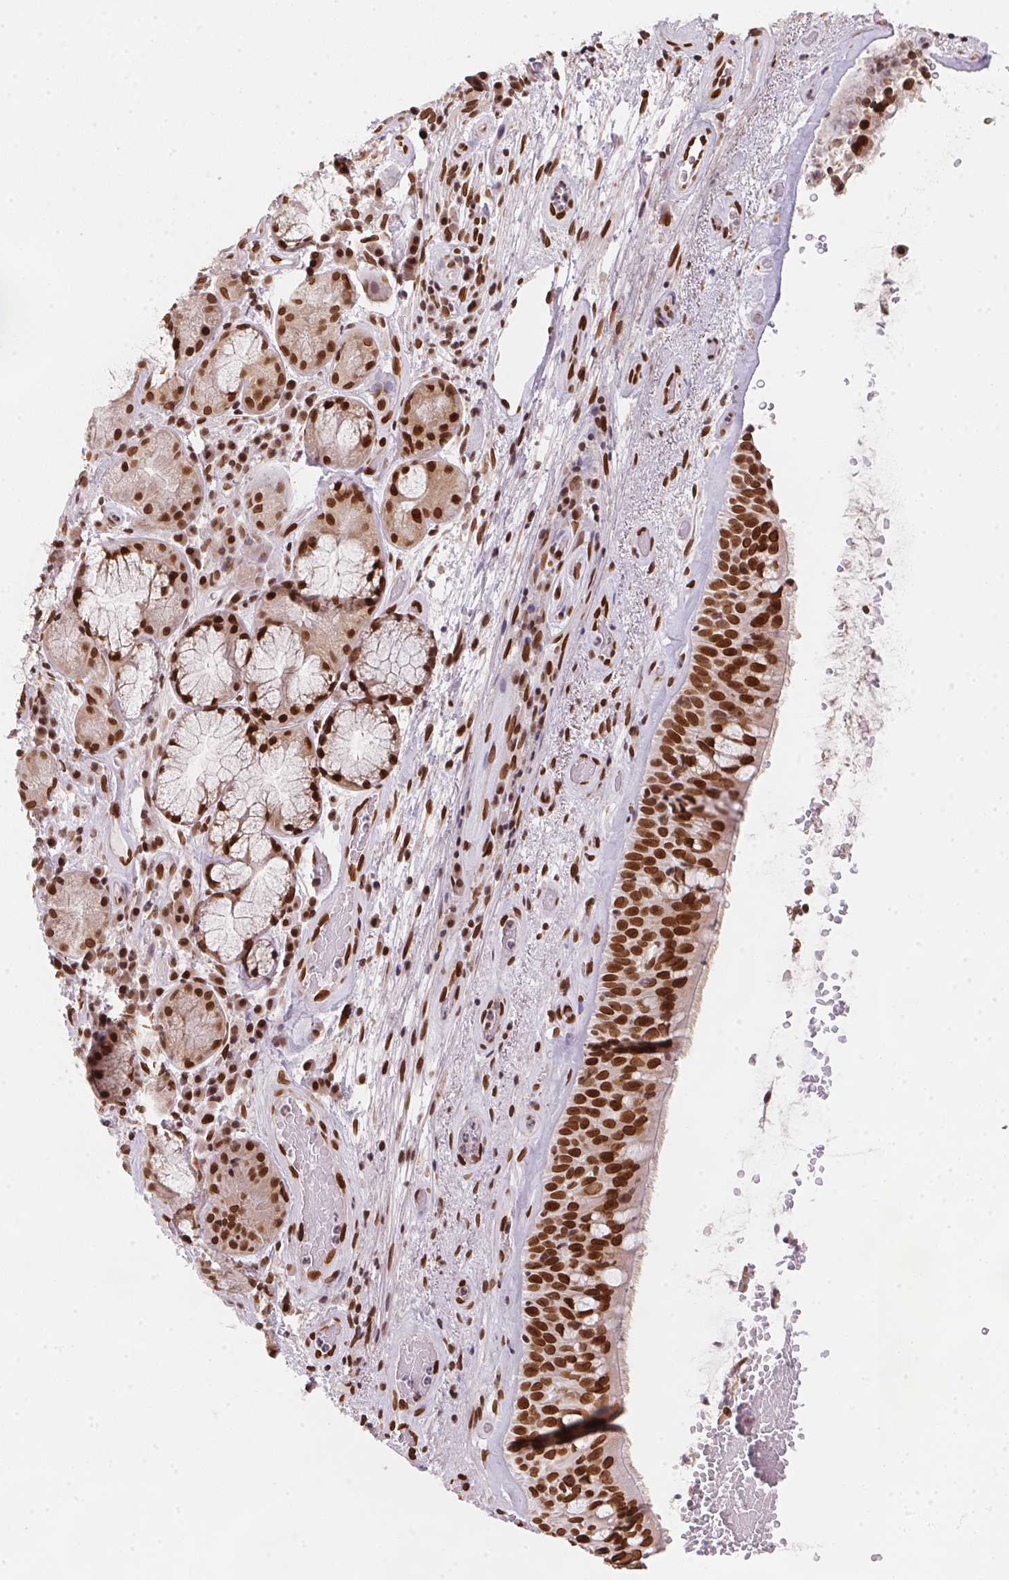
{"staining": {"intensity": "strong", "quantity": ">75%", "location": "nuclear"}, "tissue": "bronchus", "cell_type": "Respiratory epithelial cells", "image_type": "normal", "snomed": [{"axis": "morphology", "description": "Normal tissue, NOS"}, {"axis": "topography", "description": "Bronchus"}], "caption": "The immunohistochemical stain shows strong nuclear positivity in respiratory epithelial cells of unremarkable bronchus. The protein is stained brown, and the nuclei are stained in blue (DAB (3,3'-diaminobenzidine) IHC with brightfield microscopy, high magnification).", "gene": "SAP30BP", "patient": {"sex": "male", "age": 48}}